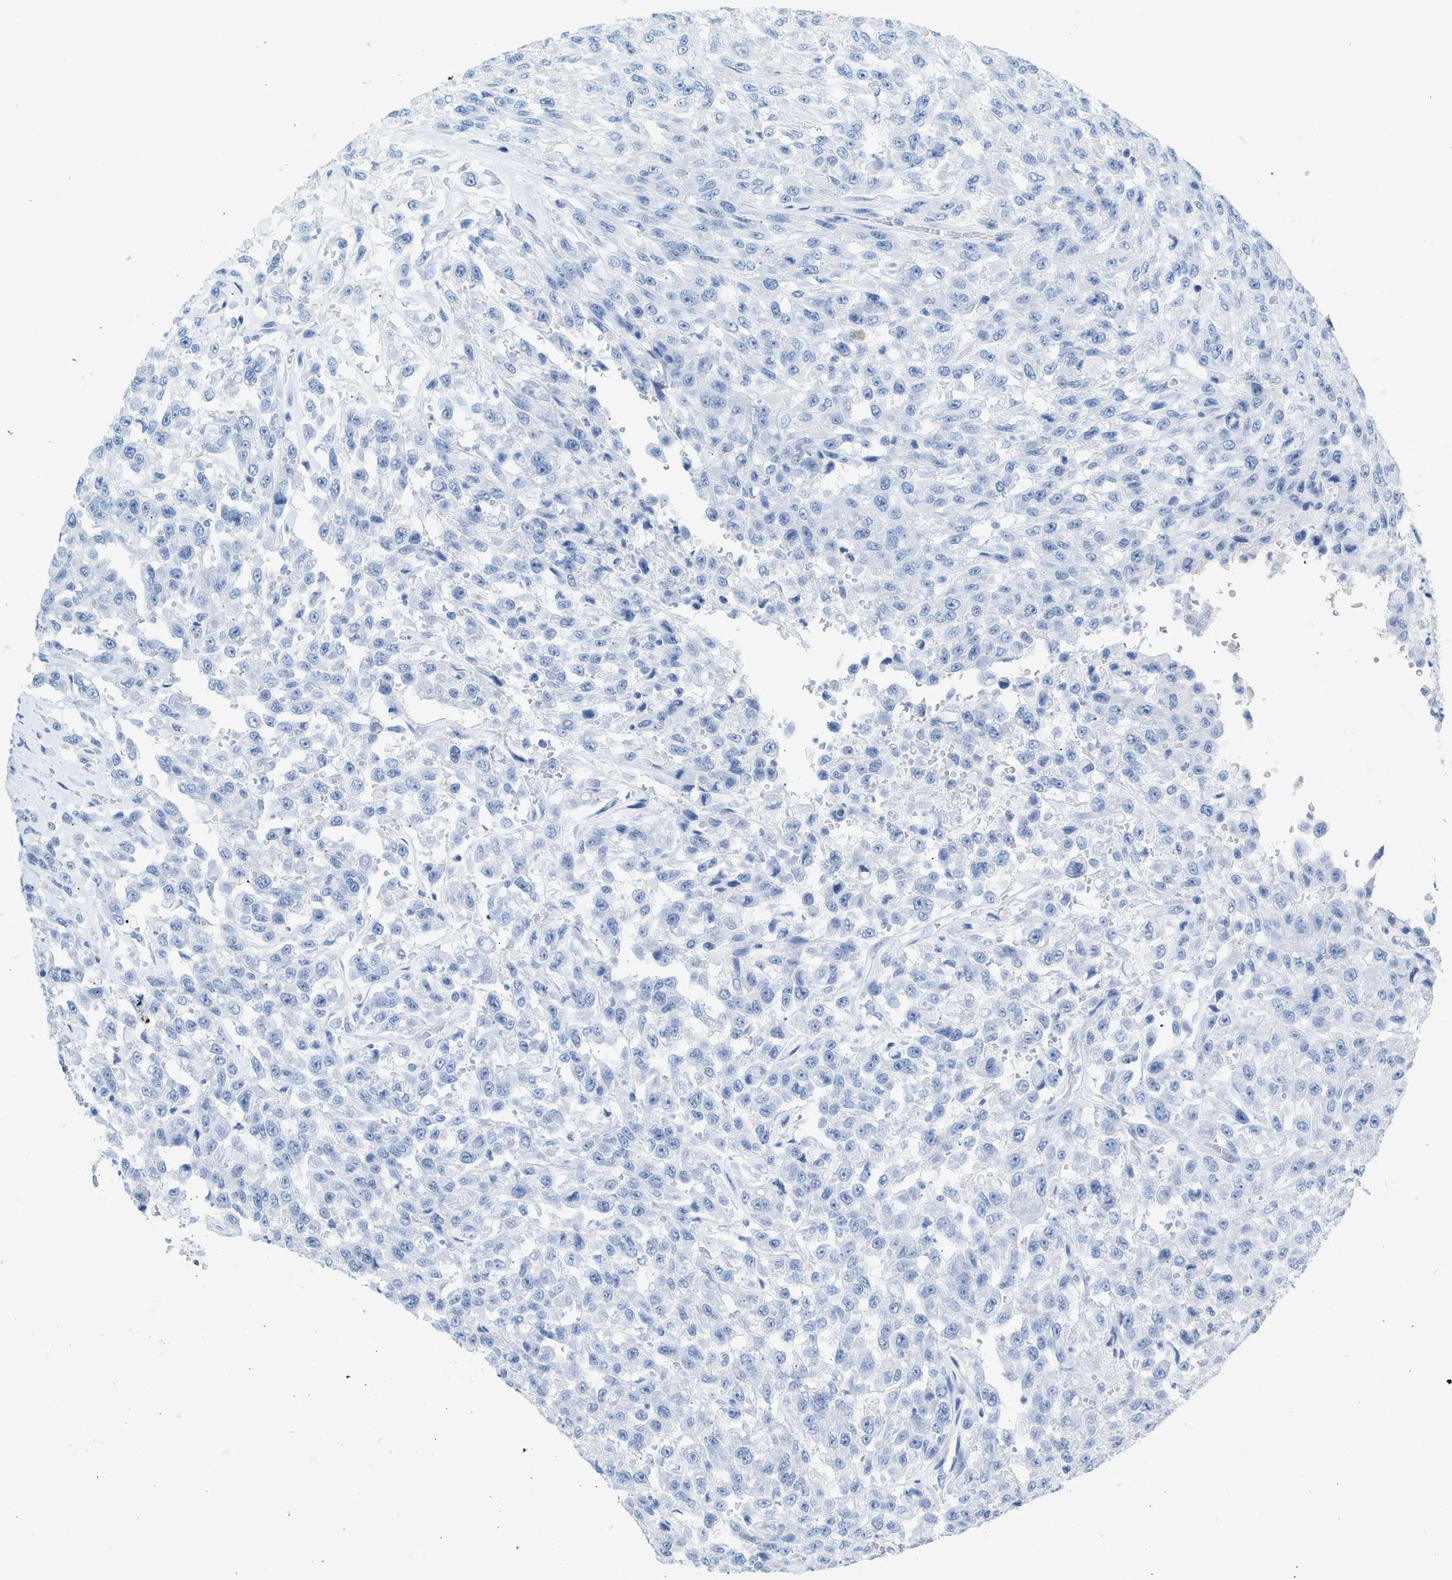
{"staining": {"intensity": "negative", "quantity": "none", "location": "none"}, "tissue": "urothelial cancer", "cell_type": "Tumor cells", "image_type": "cancer", "snomed": [{"axis": "morphology", "description": "Urothelial carcinoma, High grade"}, {"axis": "topography", "description": "Urinary bladder"}], "caption": "Micrograph shows no significant protein positivity in tumor cells of high-grade urothelial carcinoma.", "gene": "HHATL", "patient": {"sex": "male", "age": 46}}